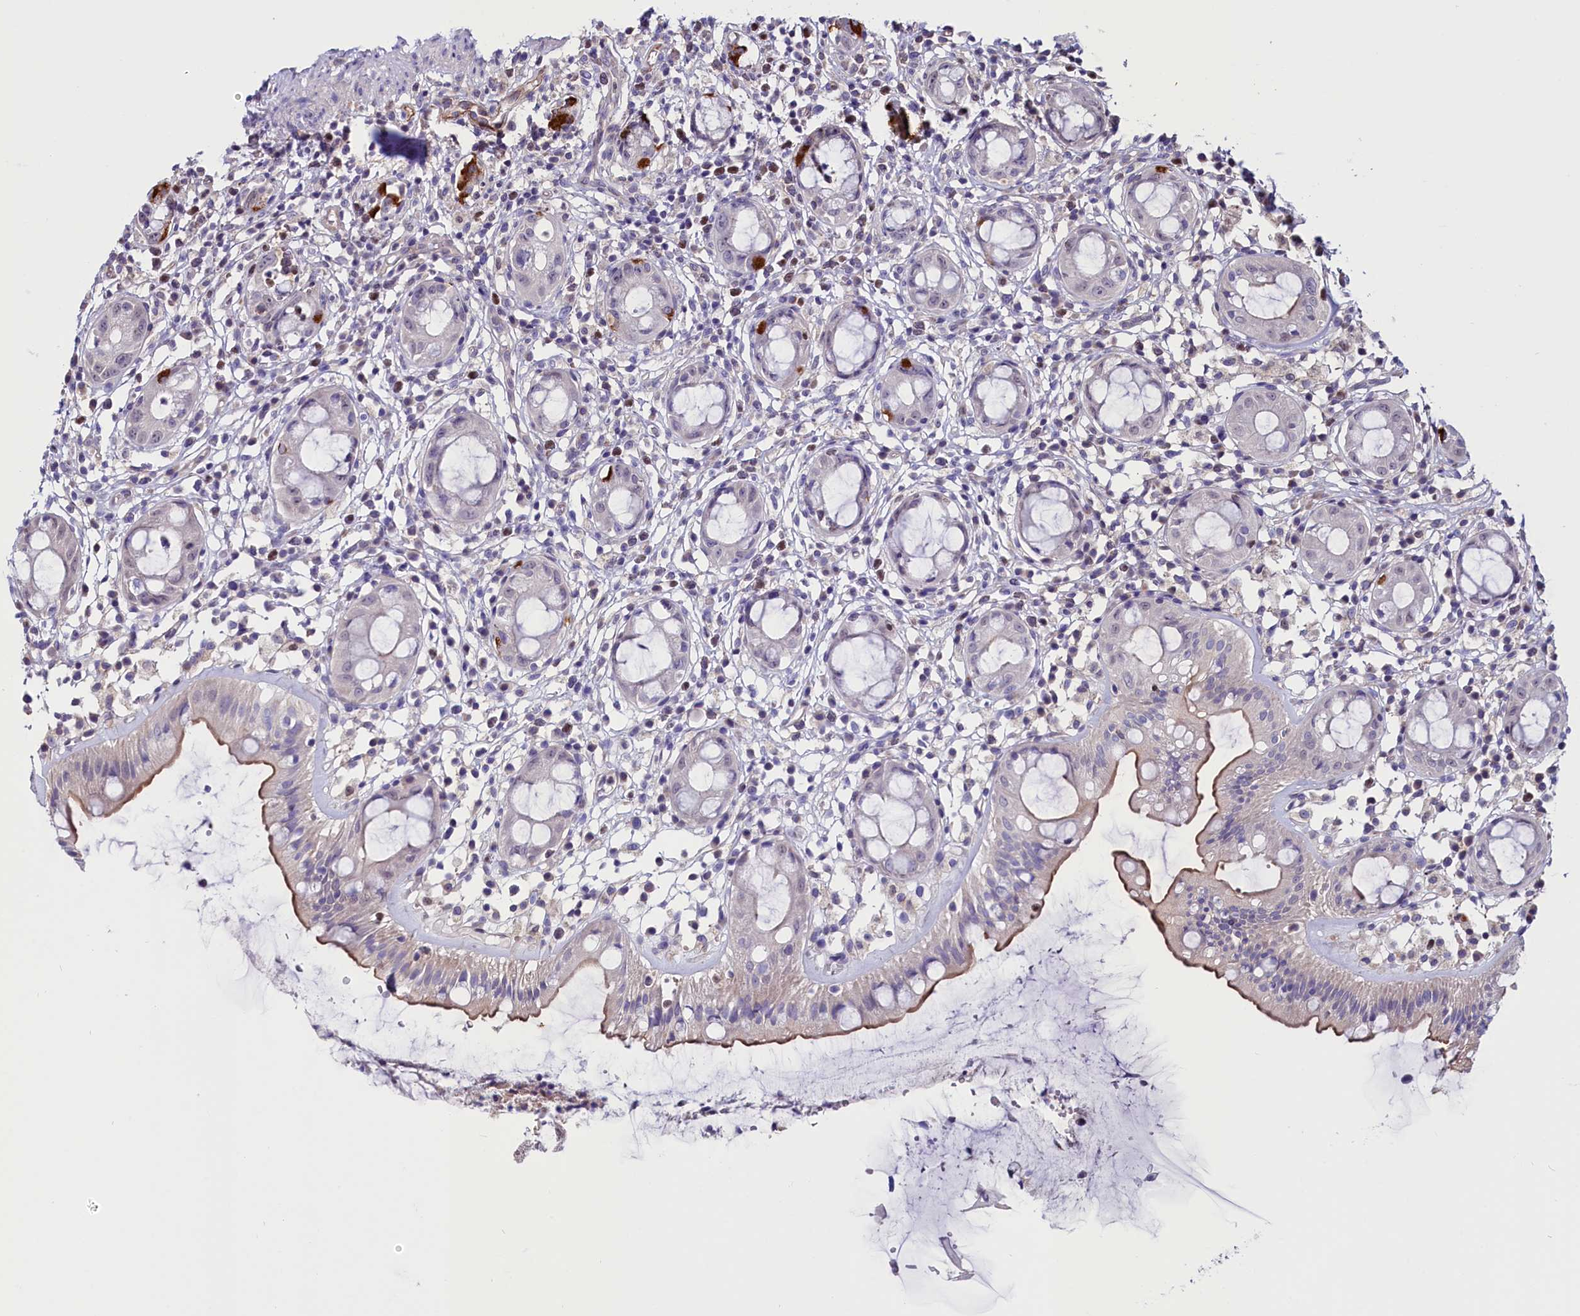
{"staining": {"intensity": "moderate", "quantity": "<25%", "location": "cytoplasmic/membranous"}, "tissue": "rectum", "cell_type": "Glandular cells", "image_type": "normal", "snomed": [{"axis": "morphology", "description": "Normal tissue, NOS"}, {"axis": "topography", "description": "Rectum"}], "caption": "An IHC photomicrograph of unremarkable tissue is shown. Protein staining in brown highlights moderate cytoplasmic/membranous positivity in rectum within glandular cells.", "gene": "PDILT", "patient": {"sex": "female", "age": 57}}